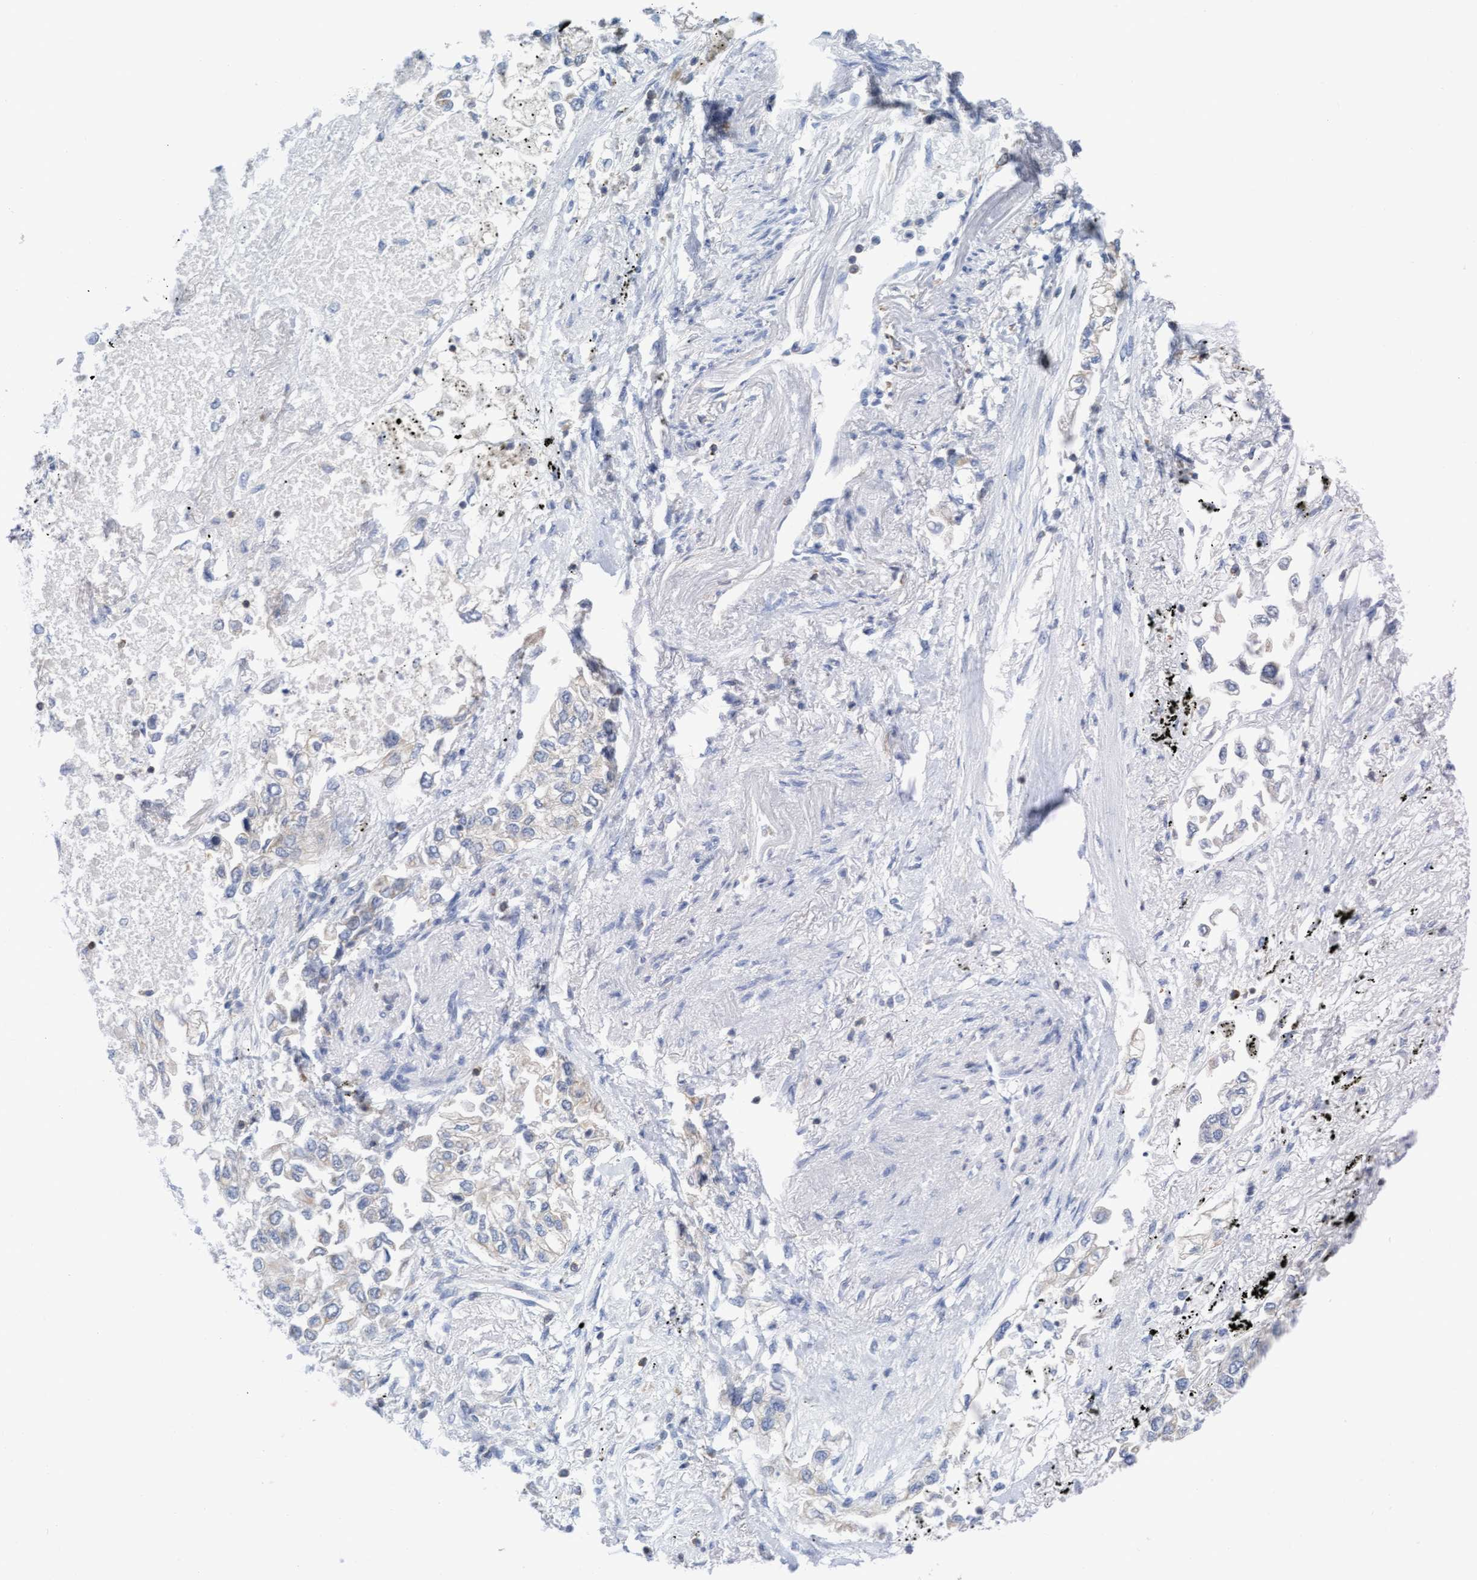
{"staining": {"intensity": "negative", "quantity": "none", "location": "none"}, "tissue": "lung cancer", "cell_type": "Tumor cells", "image_type": "cancer", "snomed": [{"axis": "morphology", "description": "Inflammation, NOS"}, {"axis": "morphology", "description": "Adenocarcinoma, NOS"}, {"axis": "topography", "description": "Lung"}], "caption": "This photomicrograph is of lung adenocarcinoma stained with immunohistochemistry to label a protein in brown with the nuclei are counter-stained blue. There is no expression in tumor cells.", "gene": "FNBP1", "patient": {"sex": "male", "age": 63}}